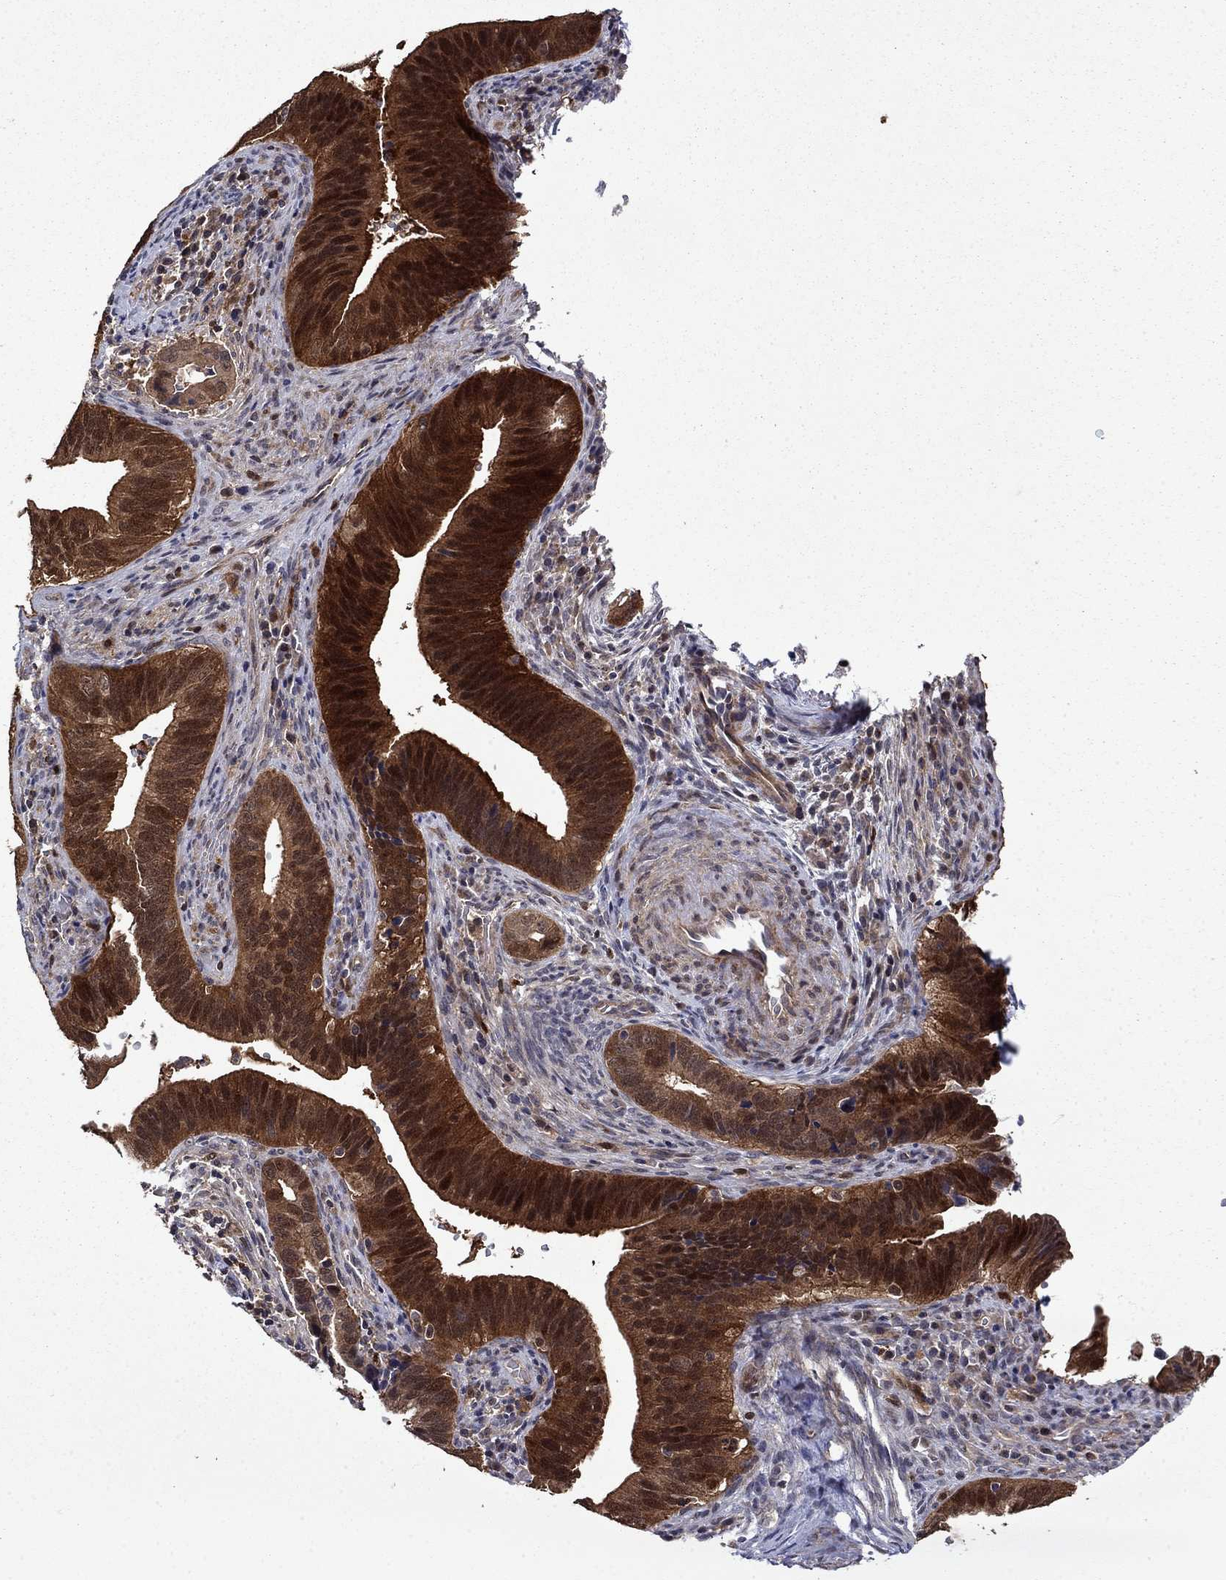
{"staining": {"intensity": "strong", "quantity": "25%-75%", "location": "cytoplasmic/membranous"}, "tissue": "cervical cancer", "cell_type": "Tumor cells", "image_type": "cancer", "snomed": [{"axis": "morphology", "description": "Adenocarcinoma, NOS"}, {"axis": "topography", "description": "Cervix"}], "caption": "High-magnification brightfield microscopy of cervical adenocarcinoma stained with DAB (3,3'-diaminobenzidine) (brown) and counterstained with hematoxylin (blue). tumor cells exhibit strong cytoplasmic/membranous expression is identified in approximately25%-75% of cells.", "gene": "TPMT", "patient": {"sex": "female", "age": 42}}